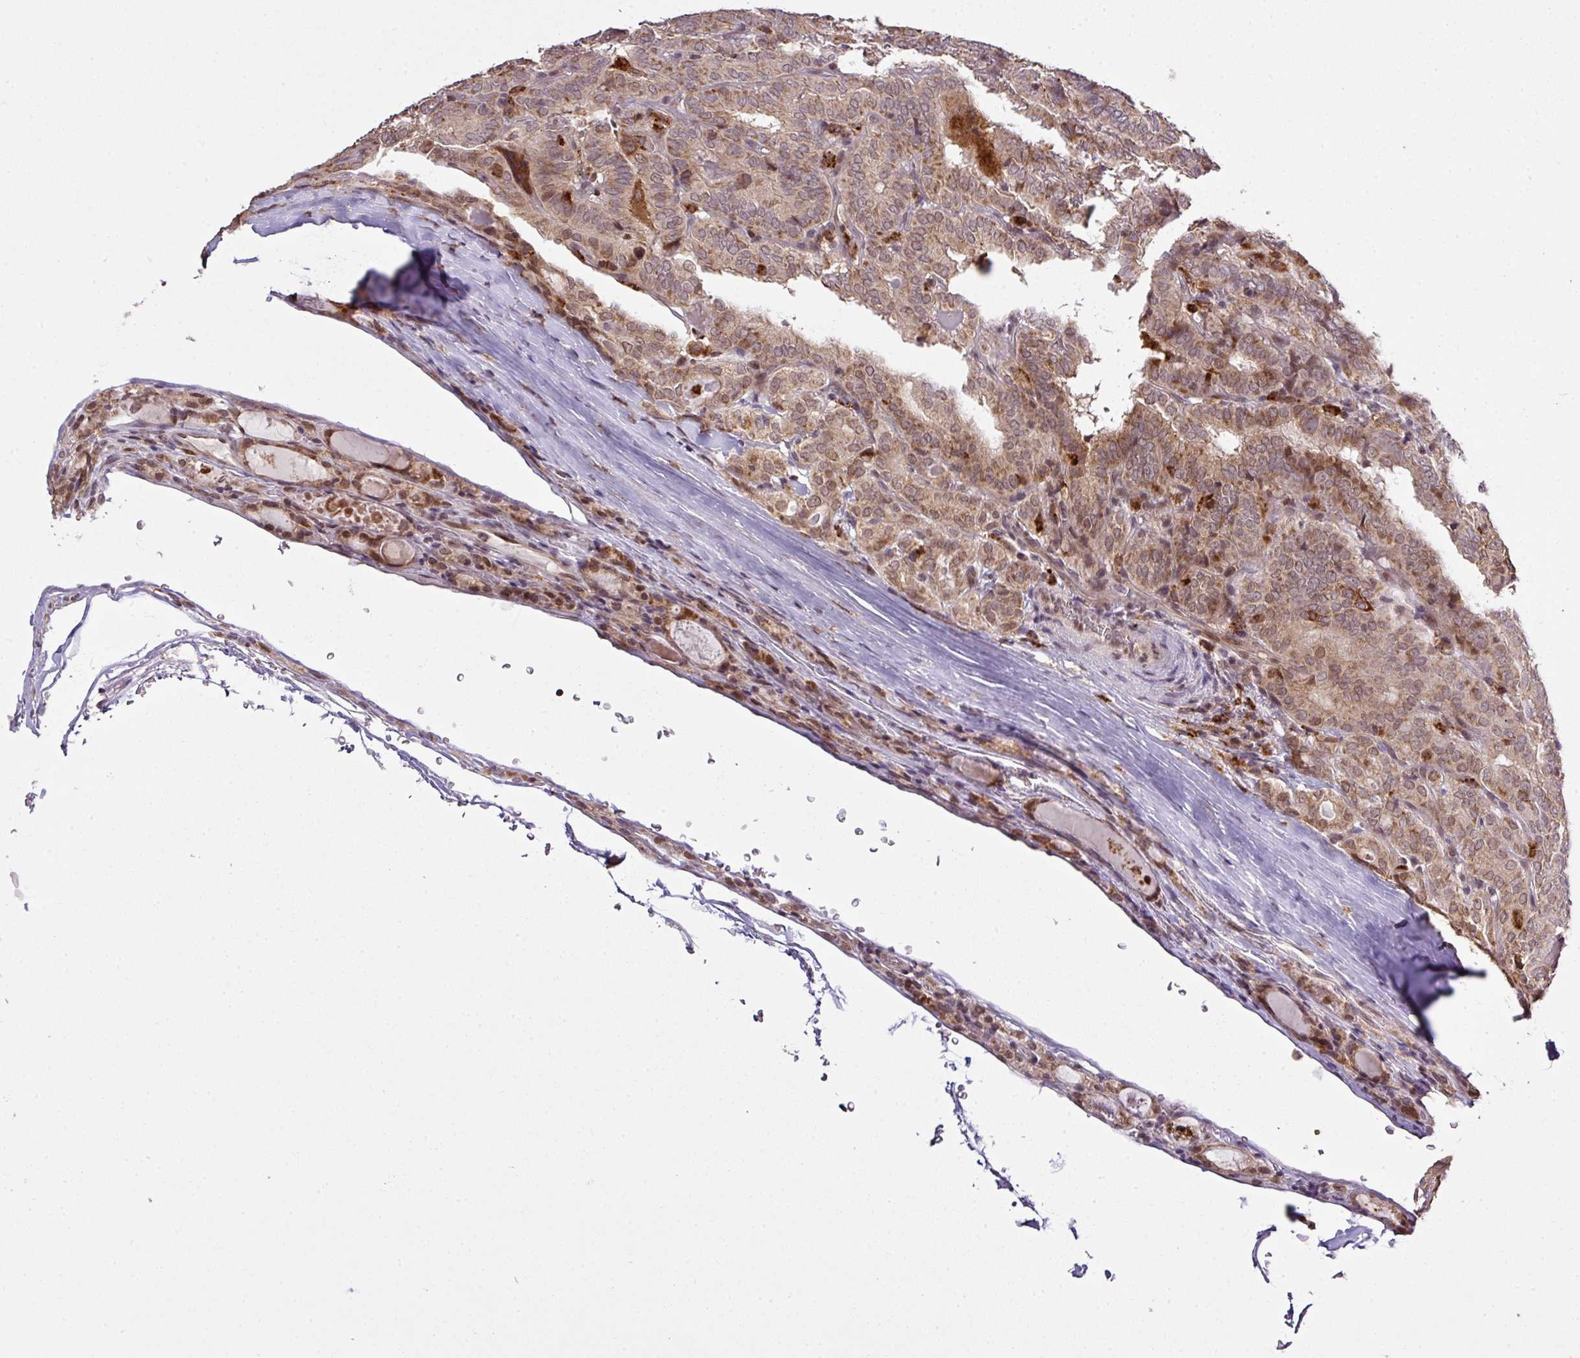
{"staining": {"intensity": "moderate", "quantity": ">75%", "location": "cytoplasmic/membranous"}, "tissue": "thyroid cancer", "cell_type": "Tumor cells", "image_type": "cancer", "snomed": [{"axis": "morphology", "description": "Papillary adenocarcinoma, NOS"}, {"axis": "topography", "description": "Thyroid gland"}], "caption": "An immunohistochemistry image of tumor tissue is shown. Protein staining in brown labels moderate cytoplasmic/membranous positivity in thyroid papillary adenocarcinoma within tumor cells.", "gene": "SMCO4", "patient": {"sex": "female", "age": 72}}